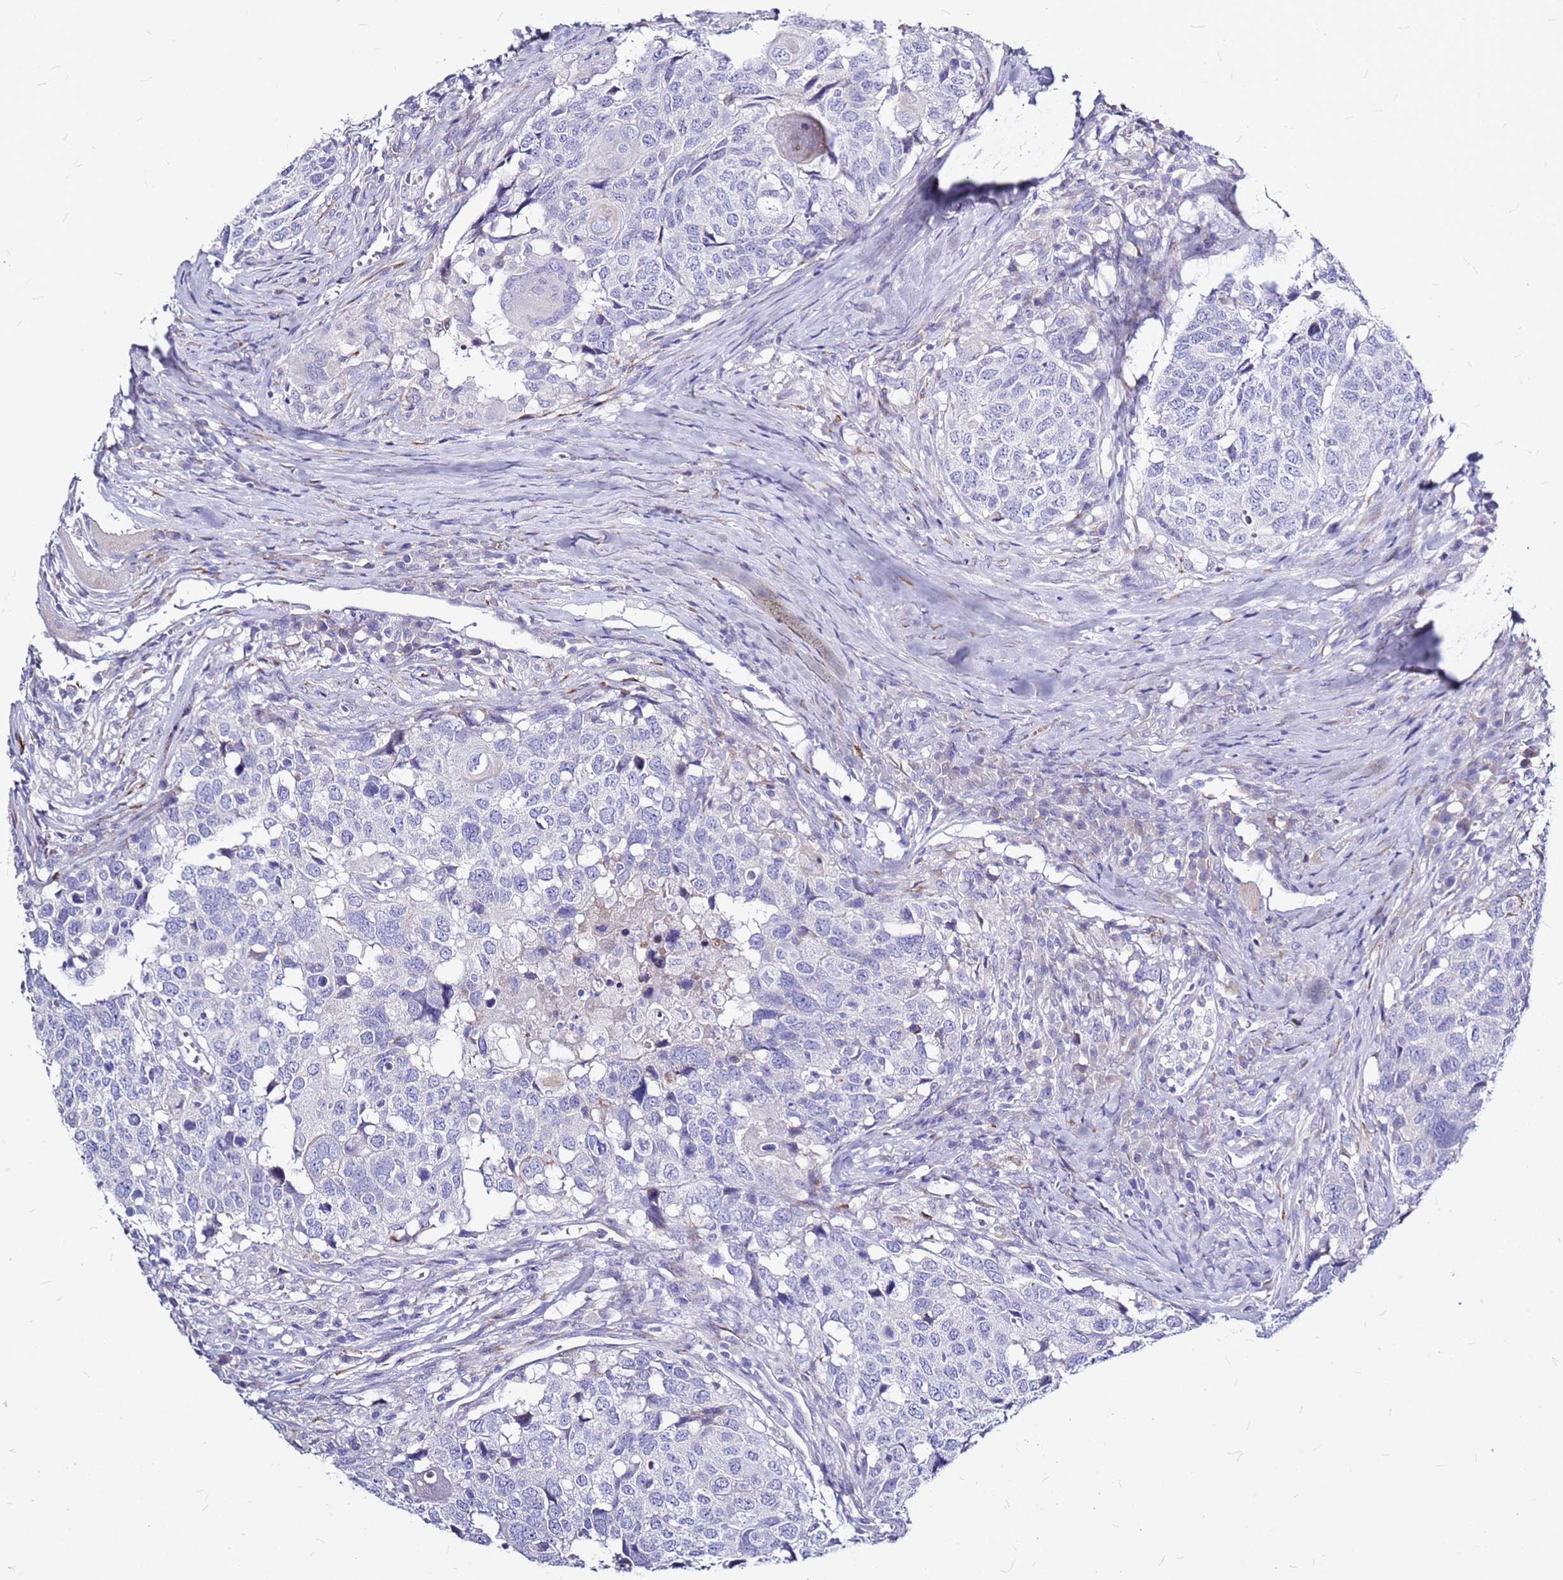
{"staining": {"intensity": "negative", "quantity": "none", "location": "none"}, "tissue": "head and neck cancer", "cell_type": "Tumor cells", "image_type": "cancer", "snomed": [{"axis": "morphology", "description": "Squamous cell carcinoma, NOS"}, {"axis": "topography", "description": "Head-Neck"}], "caption": "Head and neck squamous cell carcinoma stained for a protein using immunohistochemistry reveals no expression tumor cells.", "gene": "CASD1", "patient": {"sex": "male", "age": 66}}